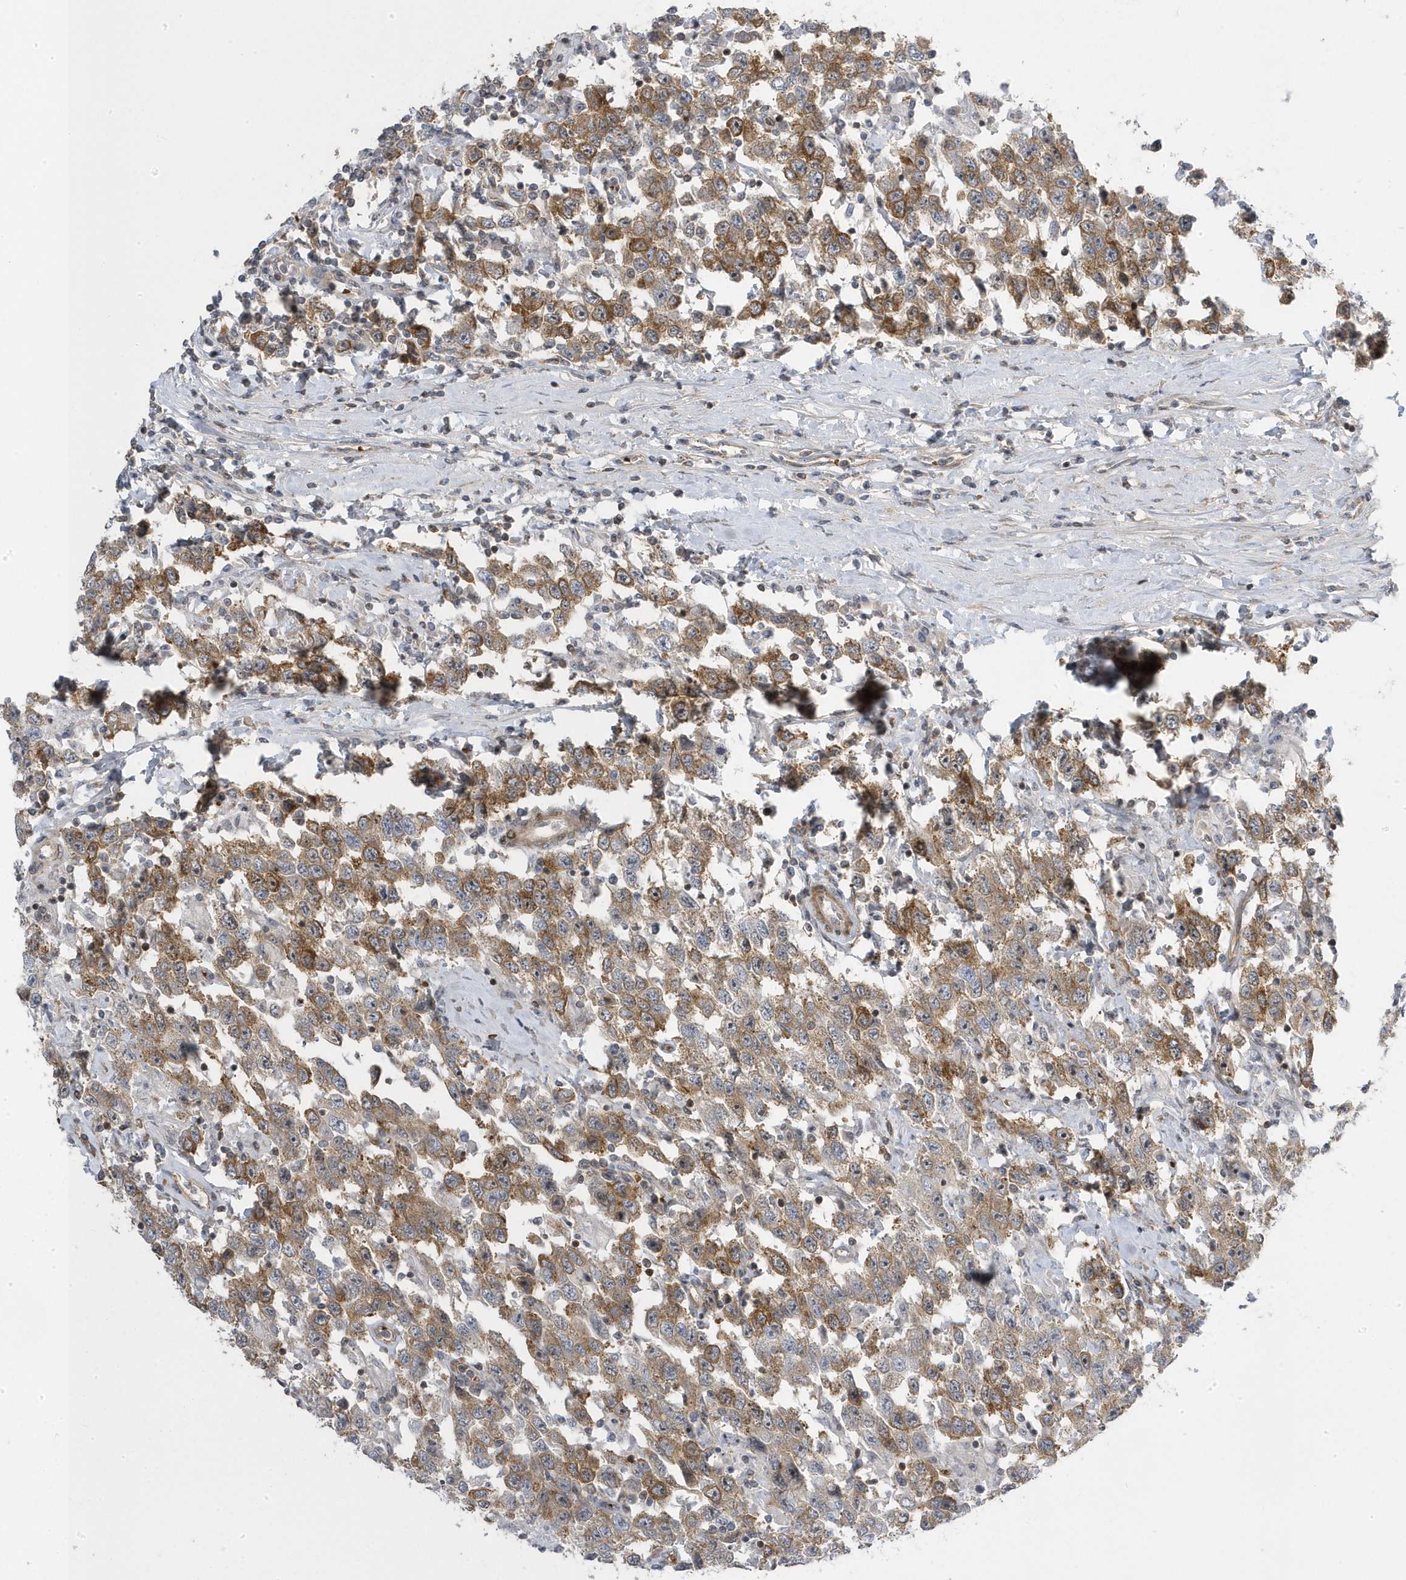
{"staining": {"intensity": "moderate", "quantity": ">75%", "location": "cytoplasmic/membranous"}, "tissue": "testis cancer", "cell_type": "Tumor cells", "image_type": "cancer", "snomed": [{"axis": "morphology", "description": "Seminoma, NOS"}, {"axis": "topography", "description": "Testis"}], "caption": "Brown immunohistochemical staining in human testis seminoma demonstrates moderate cytoplasmic/membranous staining in about >75% of tumor cells.", "gene": "MAP7D3", "patient": {"sex": "male", "age": 41}}